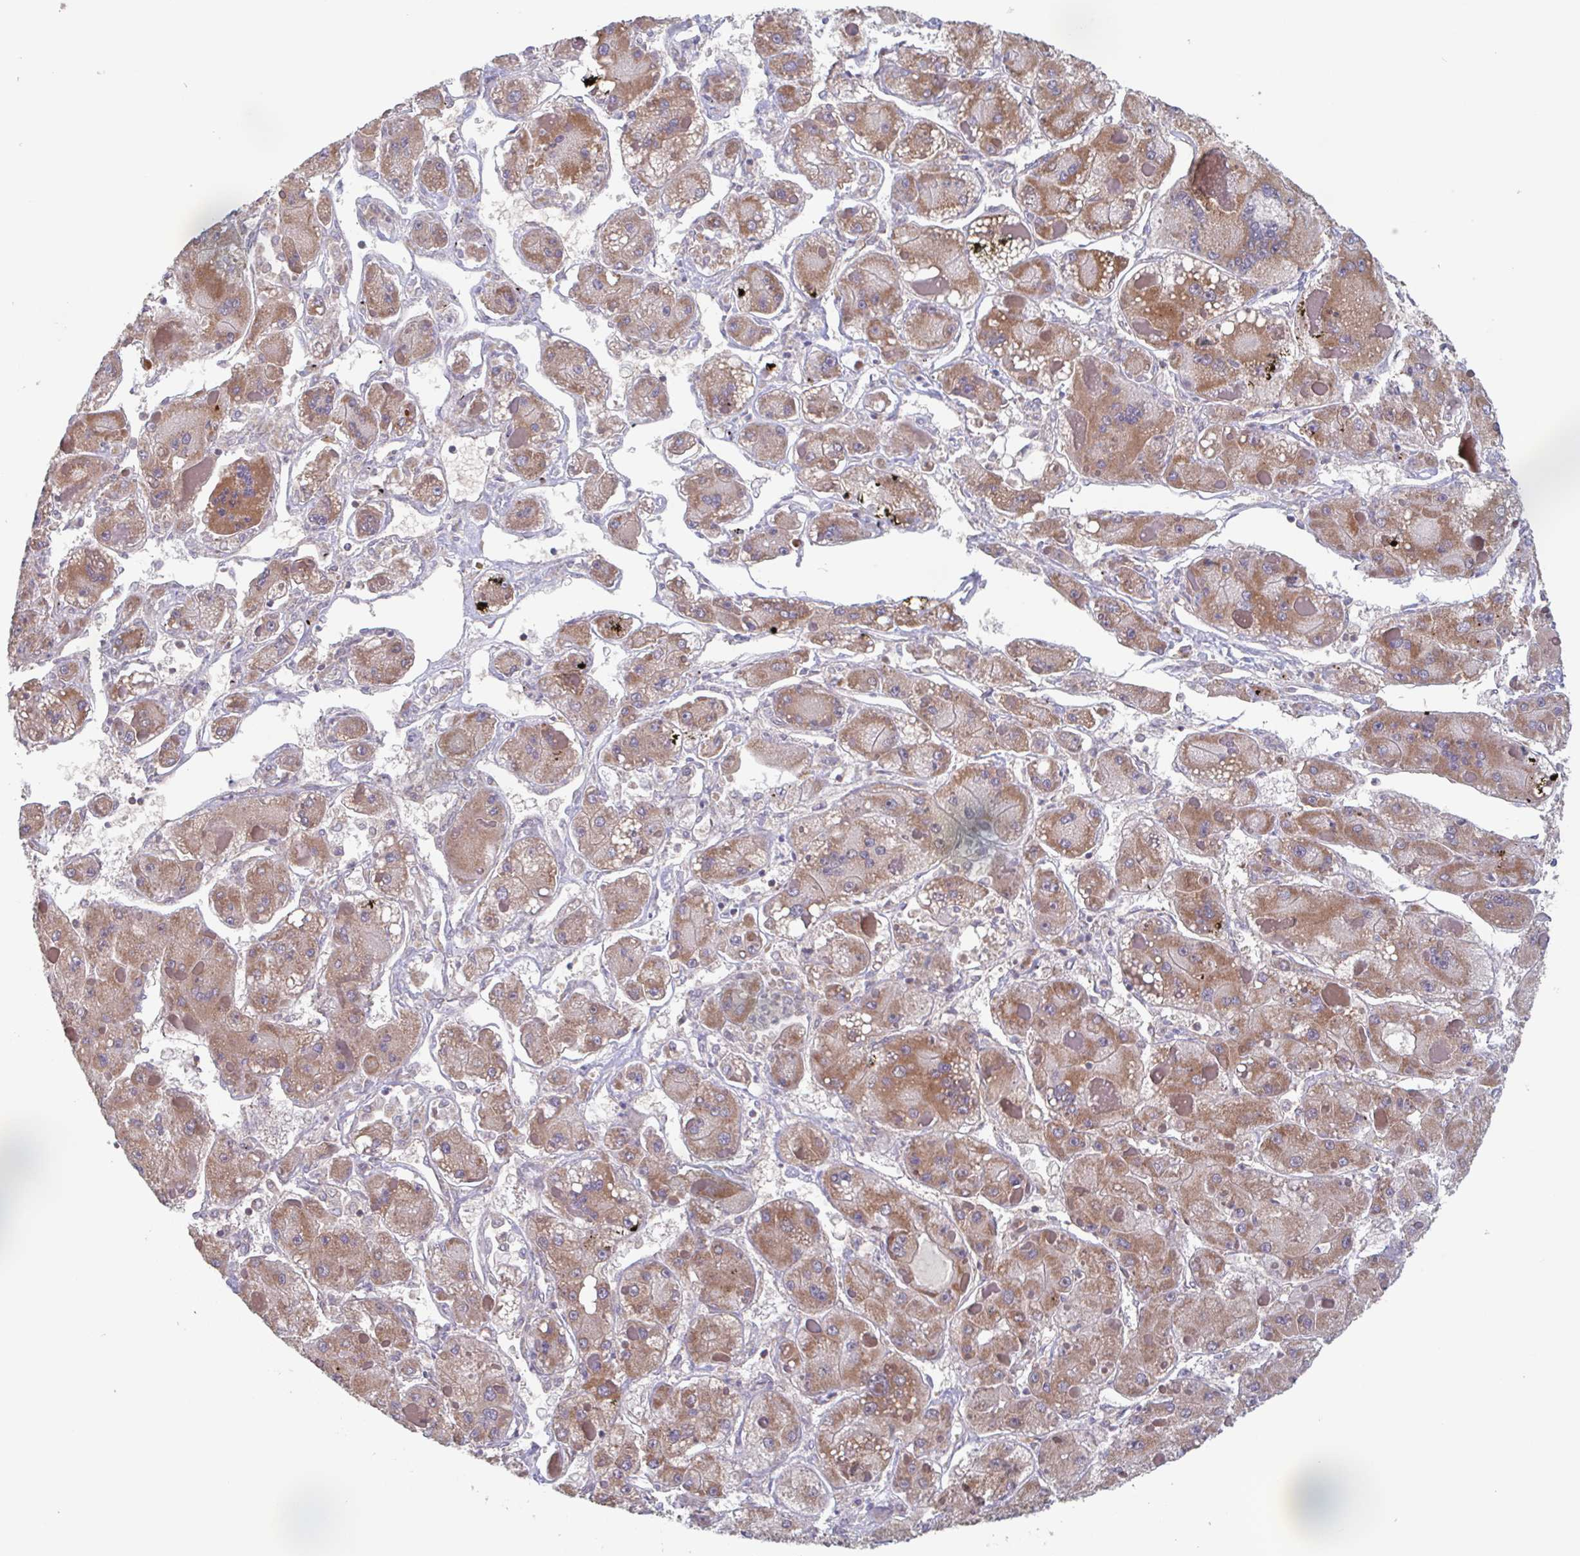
{"staining": {"intensity": "moderate", "quantity": ">75%", "location": "cytoplasmic/membranous"}, "tissue": "liver cancer", "cell_type": "Tumor cells", "image_type": "cancer", "snomed": [{"axis": "morphology", "description": "Carcinoma, Hepatocellular, NOS"}, {"axis": "topography", "description": "Liver"}], "caption": "Human liver cancer stained with a brown dye reveals moderate cytoplasmic/membranous positive staining in about >75% of tumor cells.", "gene": "SURF1", "patient": {"sex": "female", "age": 73}}